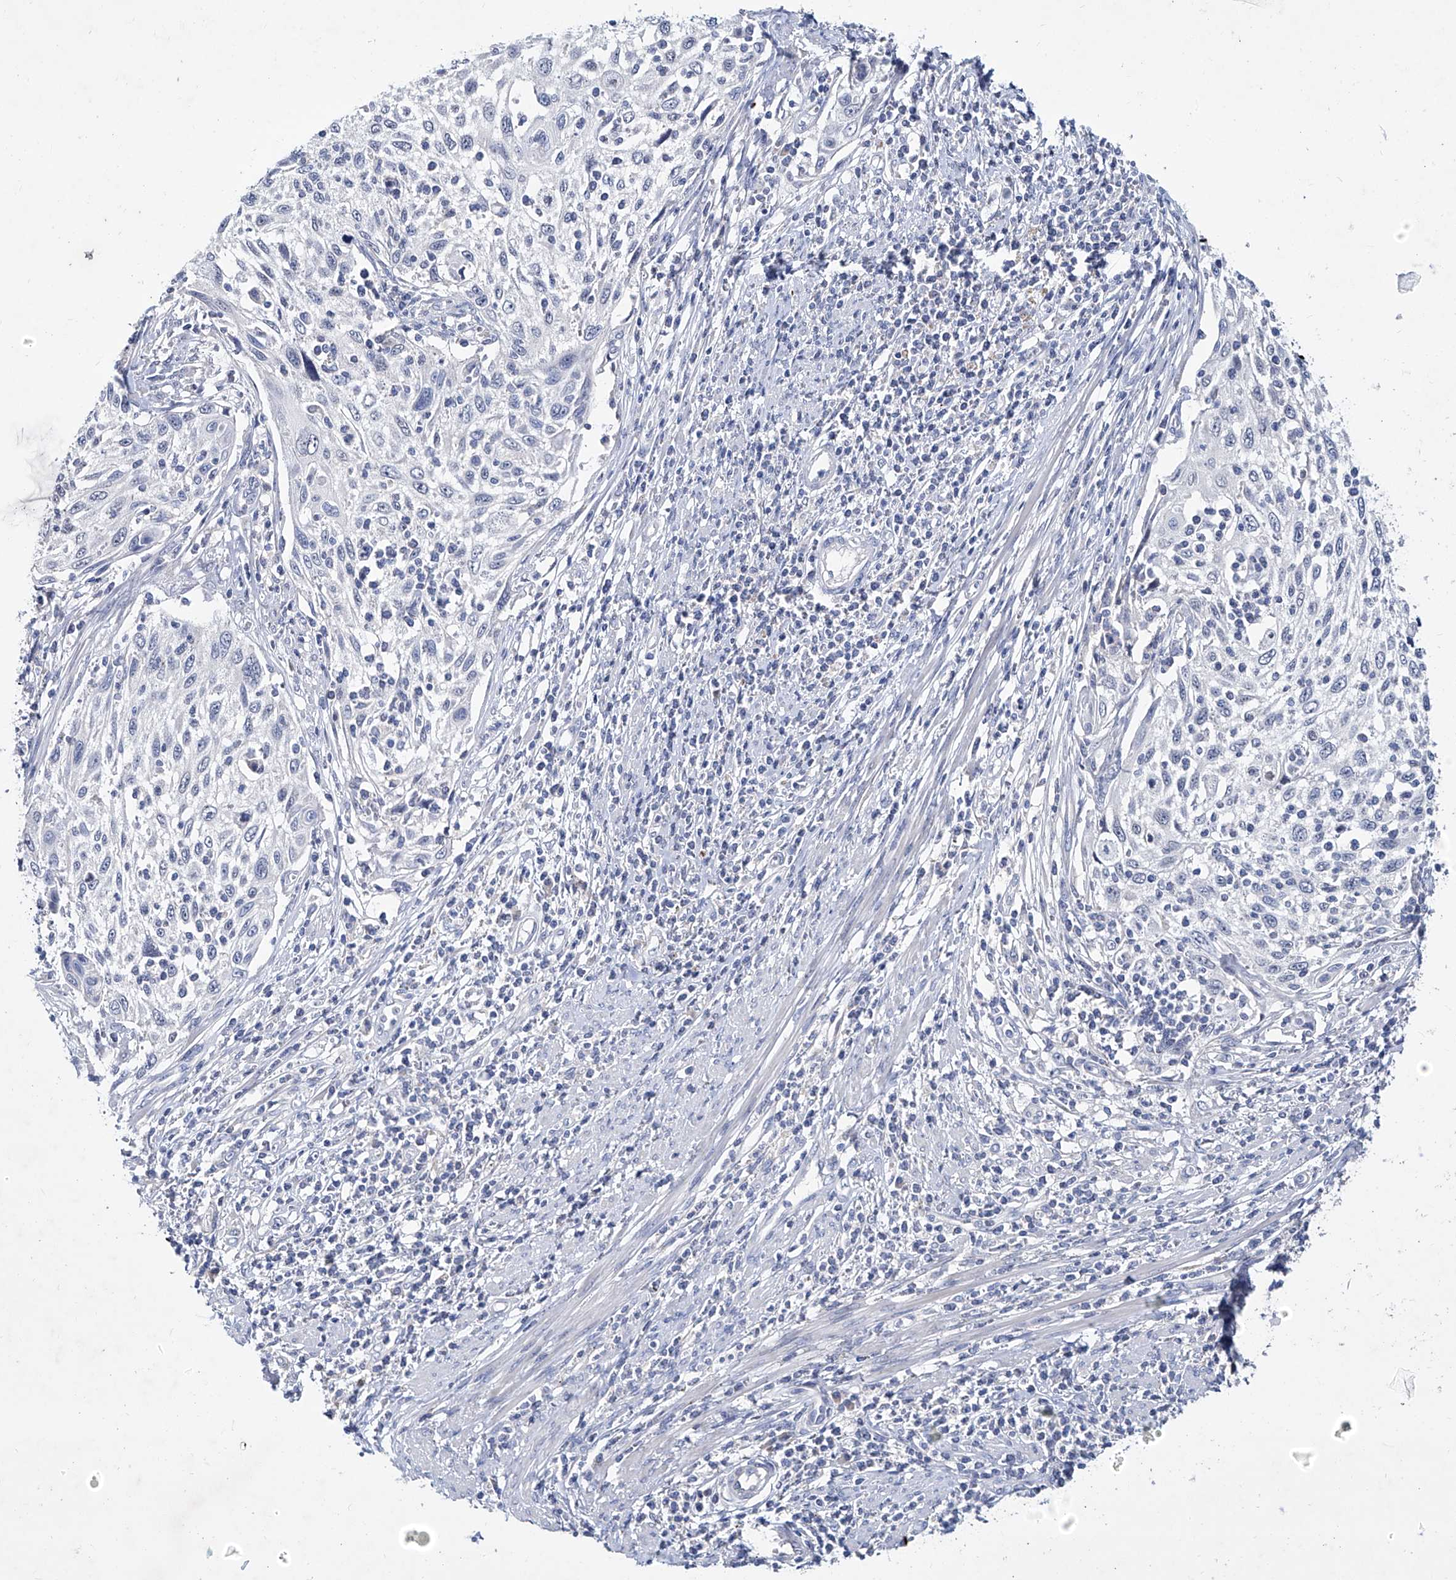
{"staining": {"intensity": "negative", "quantity": "none", "location": "none"}, "tissue": "cervical cancer", "cell_type": "Tumor cells", "image_type": "cancer", "snomed": [{"axis": "morphology", "description": "Squamous cell carcinoma, NOS"}, {"axis": "topography", "description": "Cervix"}], "caption": "Immunohistochemistry (IHC) image of squamous cell carcinoma (cervical) stained for a protein (brown), which reveals no staining in tumor cells.", "gene": "KLHL17", "patient": {"sex": "female", "age": 70}}